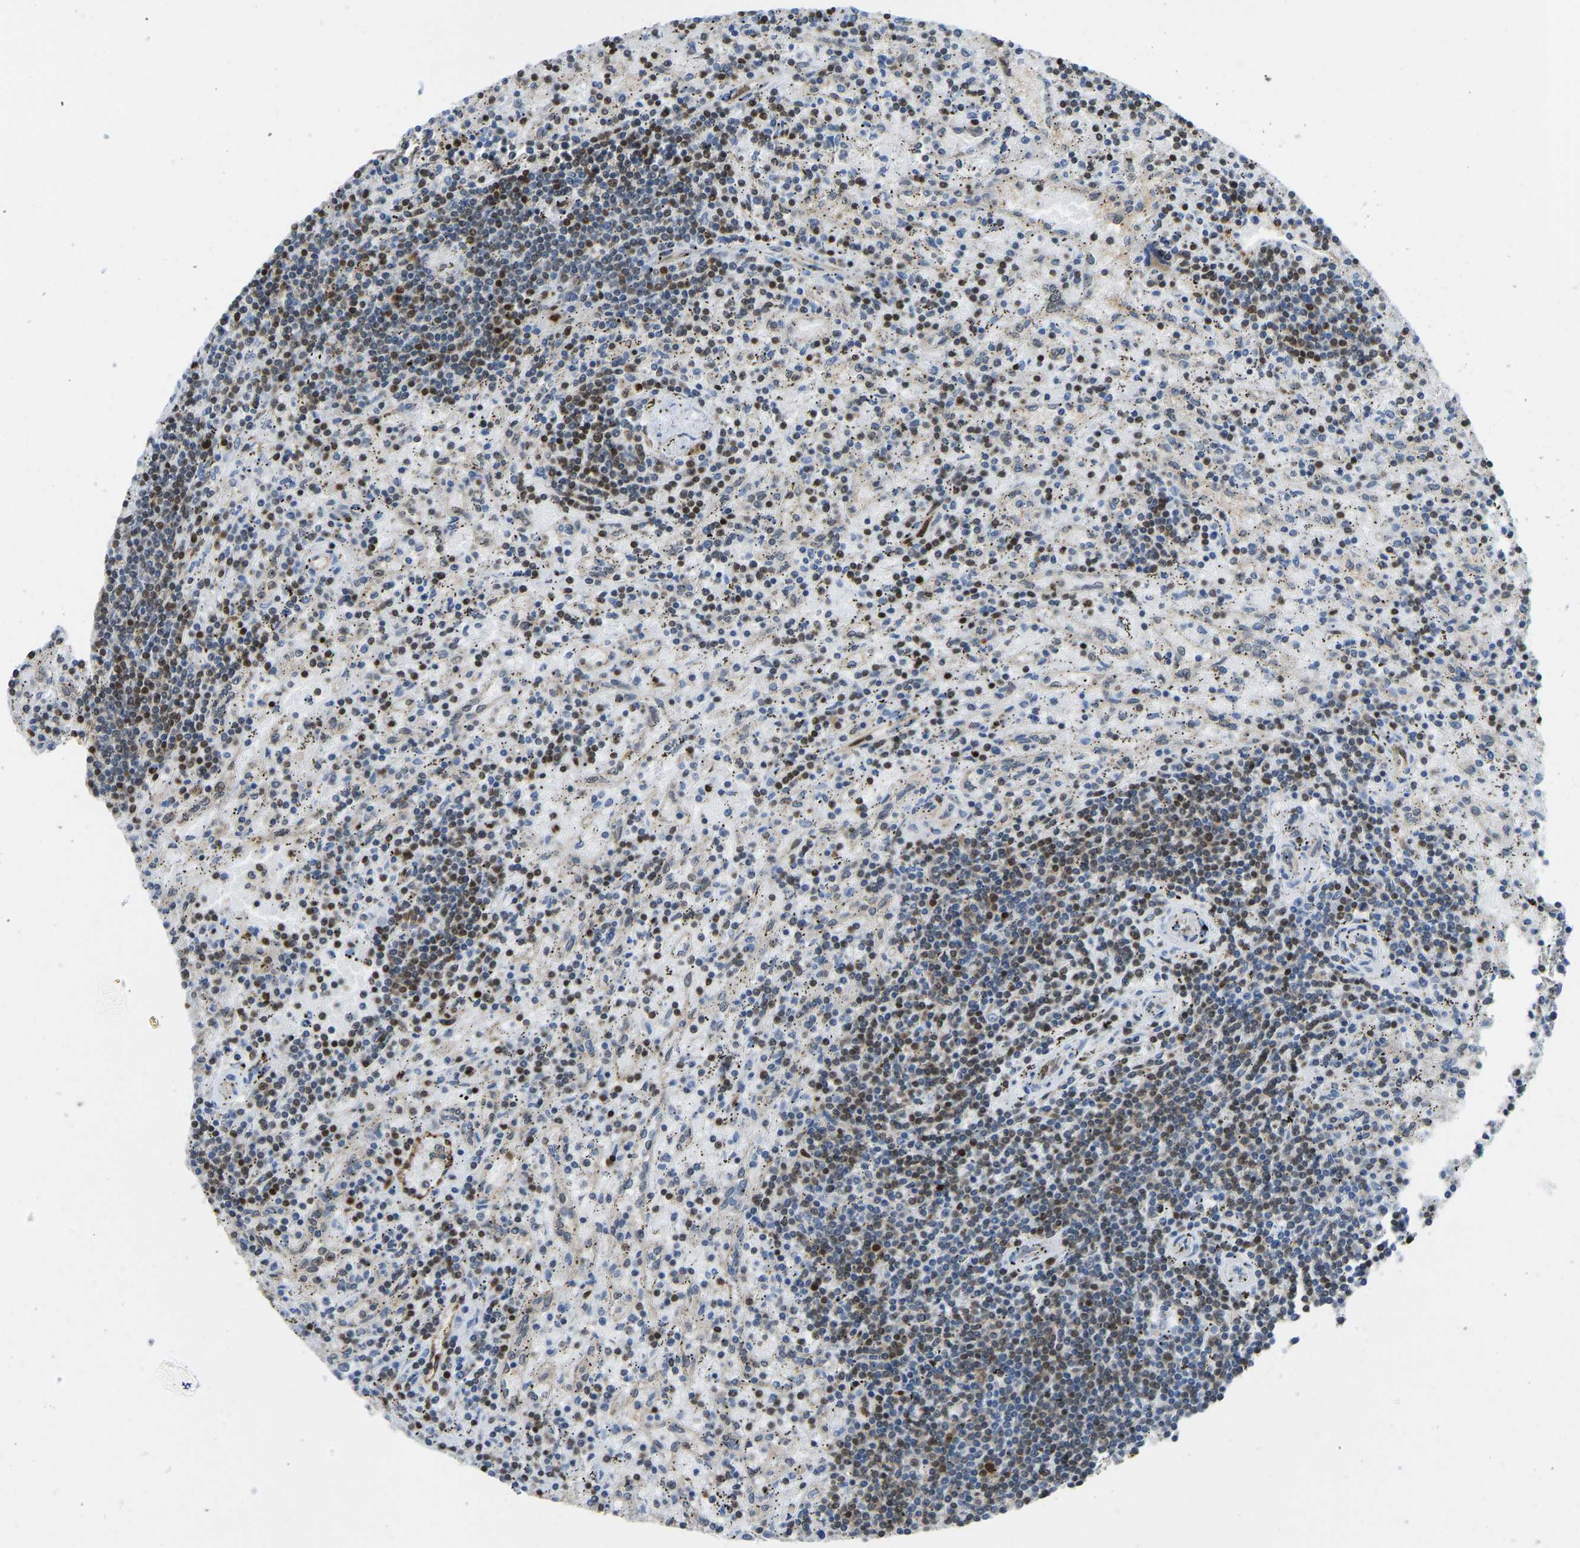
{"staining": {"intensity": "moderate", "quantity": "25%-75%", "location": "nuclear"}, "tissue": "lymphoma", "cell_type": "Tumor cells", "image_type": "cancer", "snomed": [{"axis": "morphology", "description": "Malignant lymphoma, non-Hodgkin's type, Low grade"}, {"axis": "topography", "description": "Spleen"}], "caption": "Lymphoma was stained to show a protein in brown. There is medium levels of moderate nuclear staining in about 25%-75% of tumor cells.", "gene": "ZSCAN20", "patient": {"sex": "male", "age": 76}}